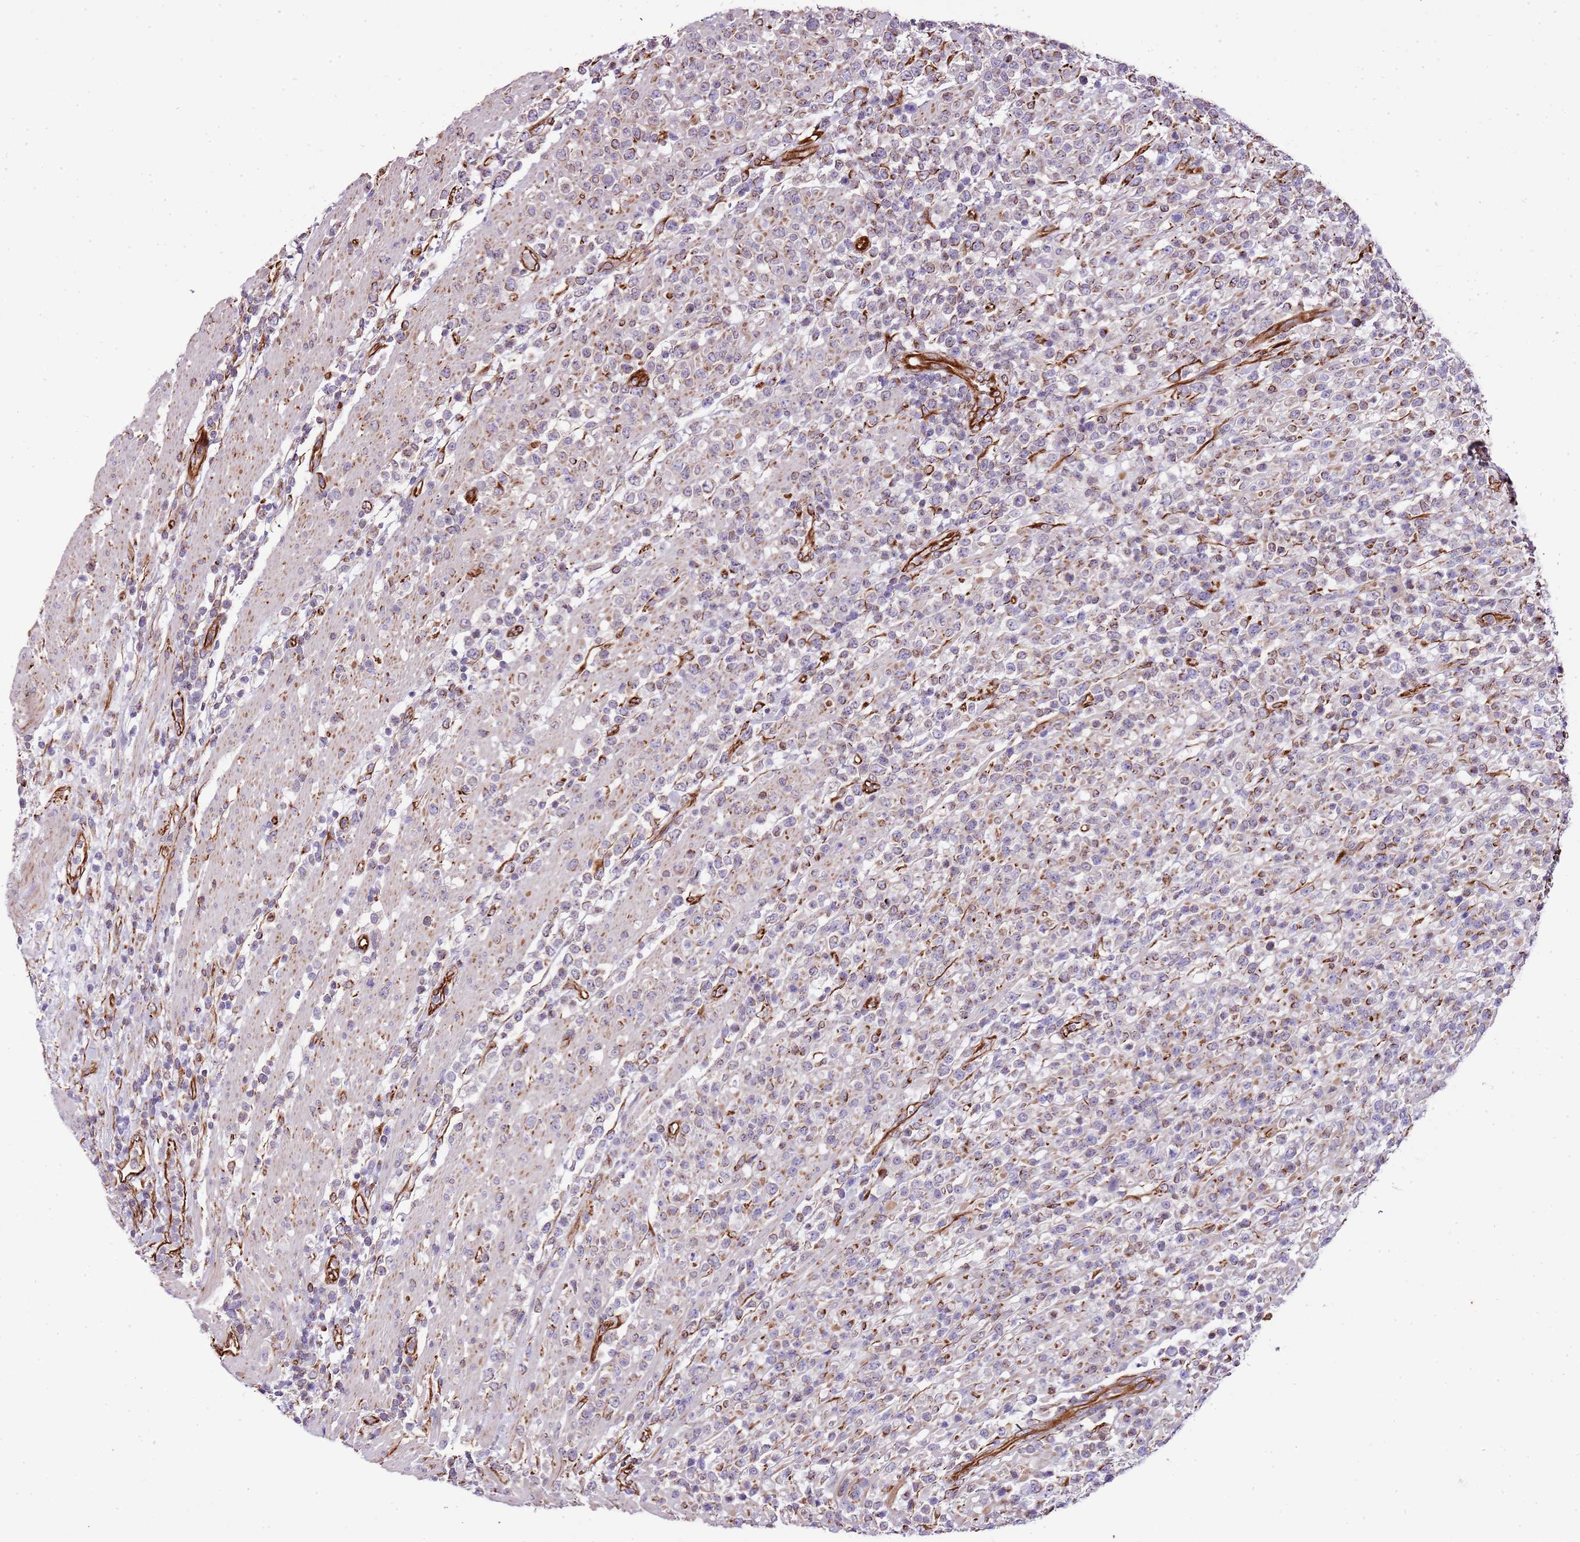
{"staining": {"intensity": "moderate", "quantity": "25%-75%", "location": "cytoplasmic/membranous"}, "tissue": "lymphoma", "cell_type": "Tumor cells", "image_type": "cancer", "snomed": [{"axis": "morphology", "description": "Malignant lymphoma, non-Hodgkin's type, High grade"}, {"axis": "topography", "description": "Colon"}], "caption": "Protein staining of malignant lymphoma, non-Hodgkin's type (high-grade) tissue exhibits moderate cytoplasmic/membranous staining in about 25%-75% of tumor cells.", "gene": "ZNF786", "patient": {"sex": "female", "age": 53}}